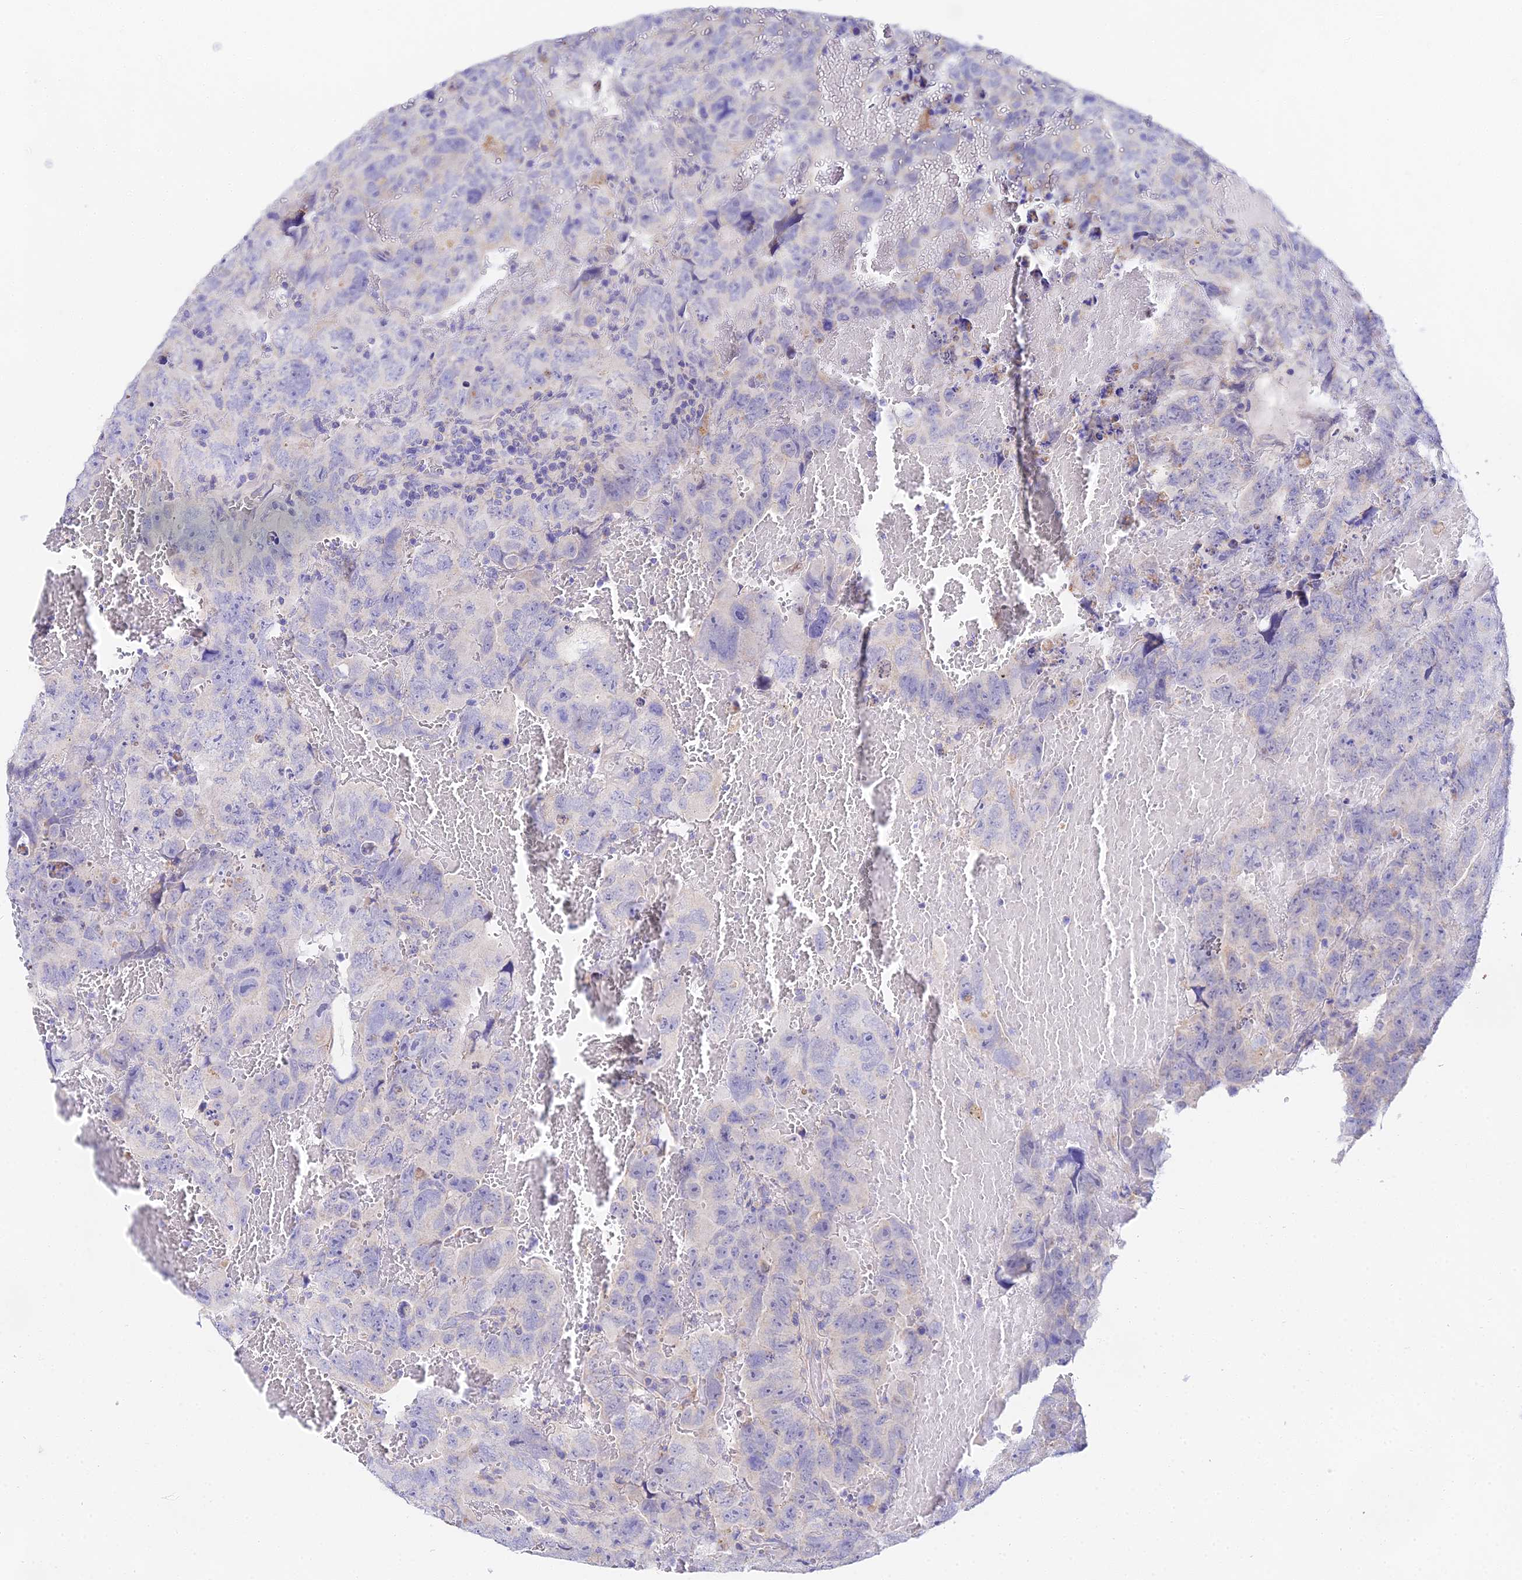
{"staining": {"intensity": "negative", "quantity": "none", "location": "none"}, "tissue": "testis cancer", "cell_type": "Tumor cells", "image_type": "cancer", "snomed": [{"axis": "morphology", "description": "Carcinoma, Embryonal, NOS"}, {"axis": "topography", "description": "Testis"}], "caption": "High power microscopy image of an immunohistochemistry (IHC) image of testis embryonal carcinoma, revealing no significant positivity in tumor cells. The staining is performed using DAB brown chromogen with nuclei counter-stained in using hematoxylin.", "gene": "PPP2R2C", "patient": {"sex": "male", "age": 45}}